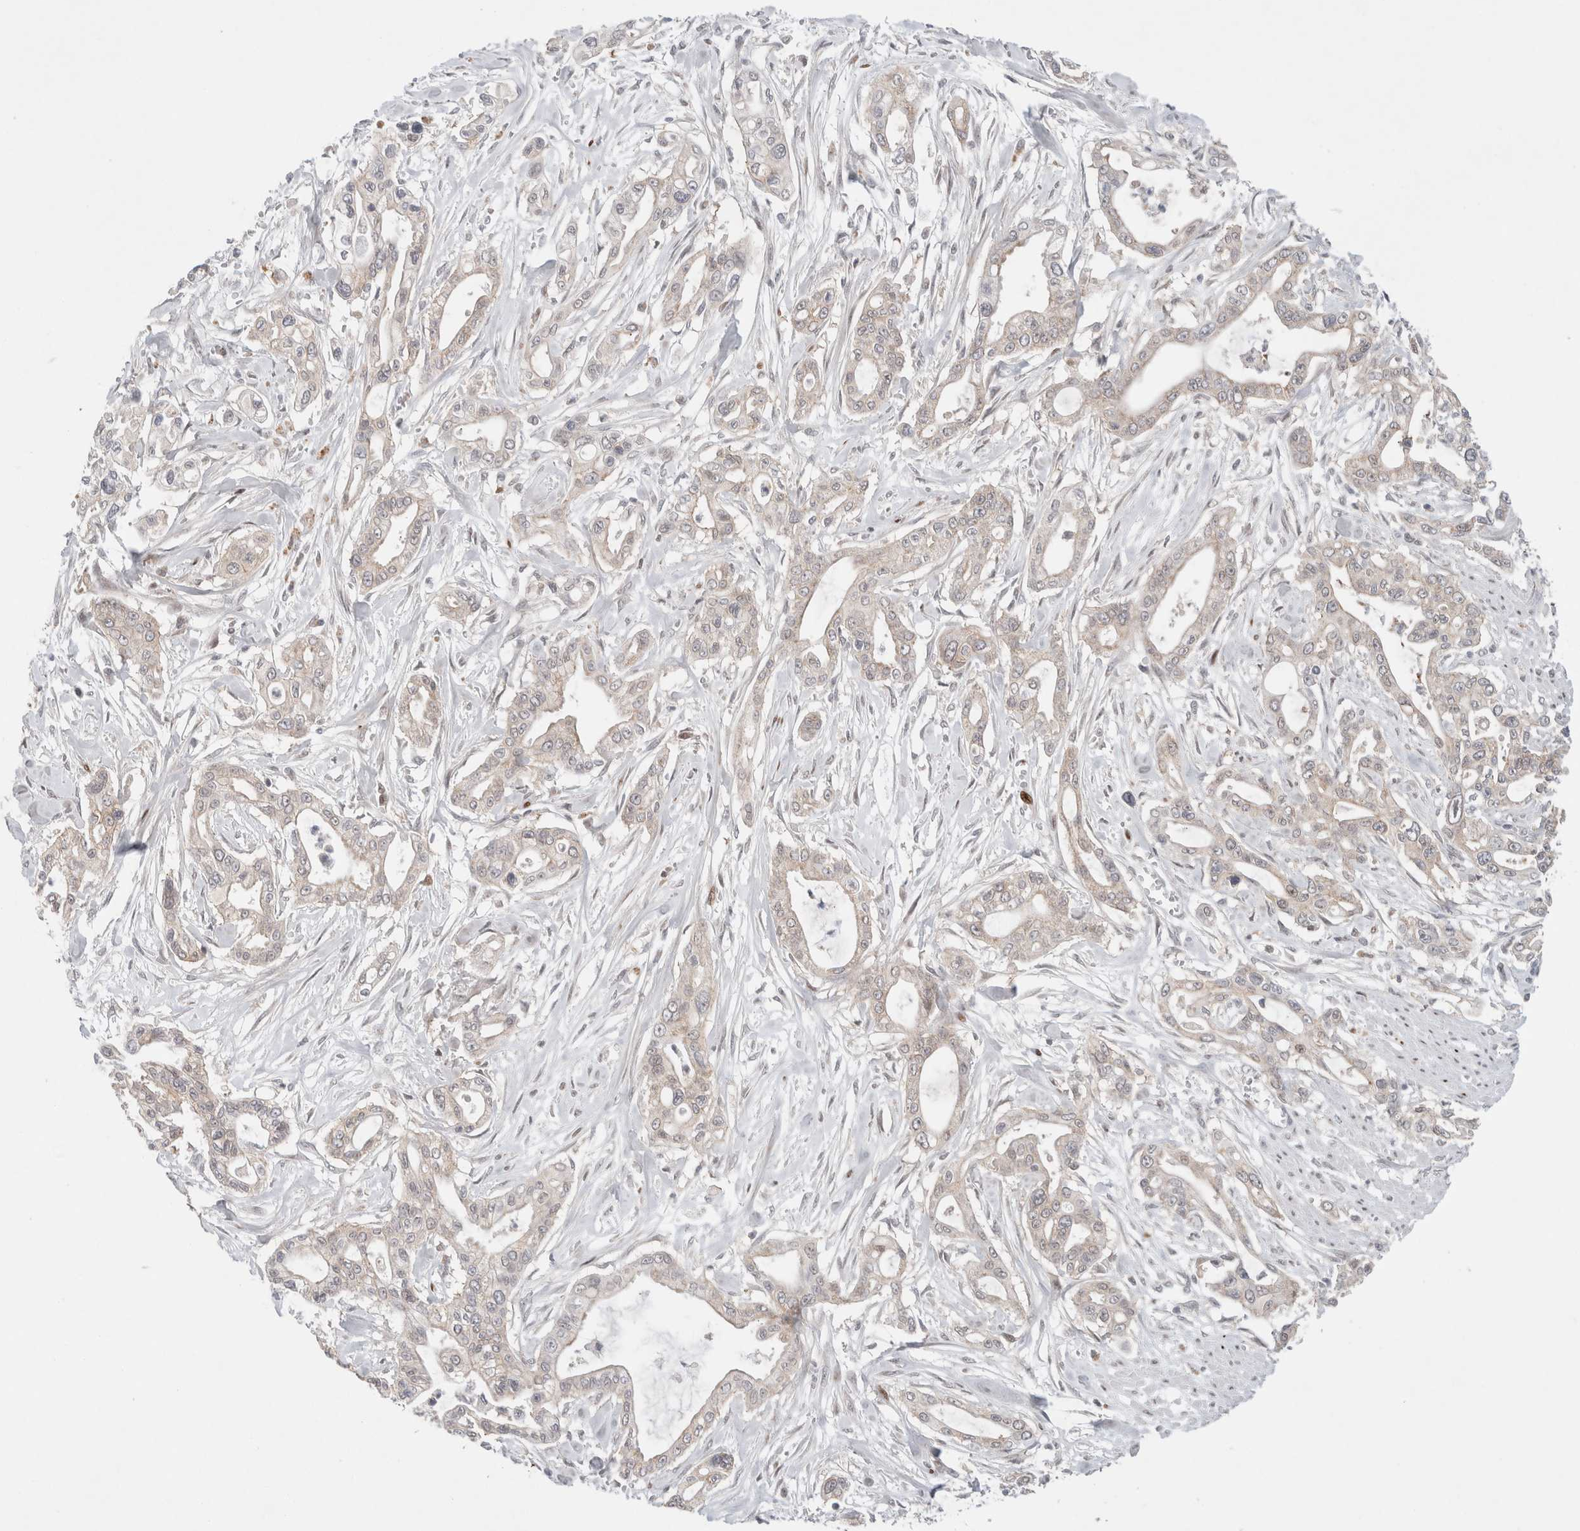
{"staining": {"intensity": "weak", "quantity": ">75%", "location": "cytoplasmic/membranous"}, "tissue": "pancreatic cancer", "cell_type": "Tumor cells", "image_type": "cancer", "snomed": [{"axis": "morphology", "description": "Adenocarcinoma, NOS"}, {"axis": "topography", "description": "Pancreas"}], "caption": "The photomicrograph displays immunohistochemical staining of pancreatic adenocarcinoma. There is weak cytoplasmic/membranous staining is appreciated in approximately >75% of tumor cells.", "gene": "ERI3", "patient": {"sex": "male", "age": 68}}